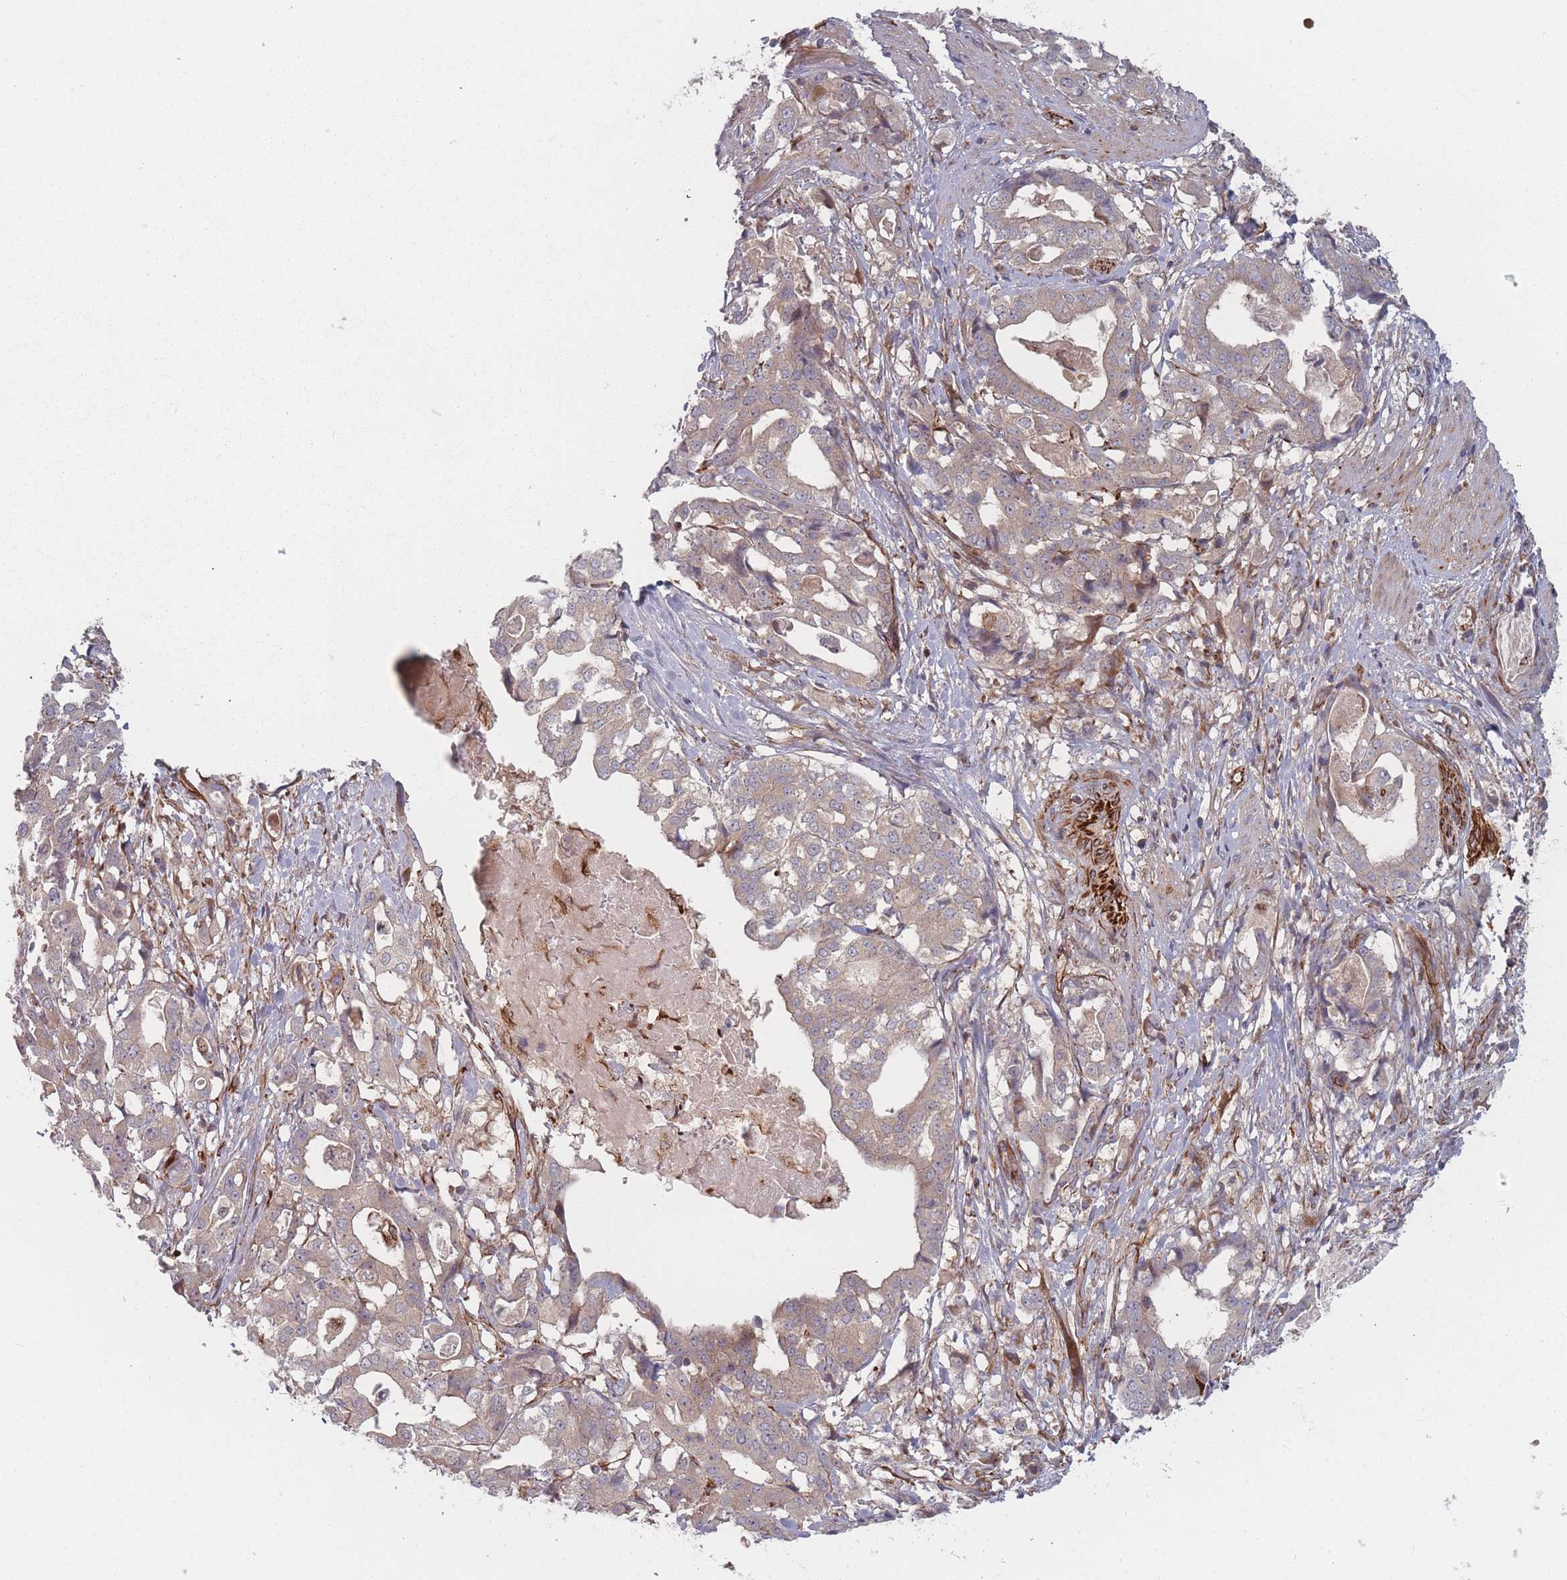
{"staining": {"intensity": "weak", "quantity": "<25%", "location": "cytoplasmic/membranous"}, "tissue": "stomach cancer", "cell_type": "Tumor cells", "image_type": "cancer", "snomed": [{"axis": "morphology", "description": "Adenocarcinoma, NOS"}, {"axis": "topography", "description": "Stomach"}], "caption": "This is an immunohistochemistry image of adenocarcinoma (stomach). There is no staining in tumor cells.", "gene": "EEF1AKMT2", "patient": {"sex": "male", "age": 48}}